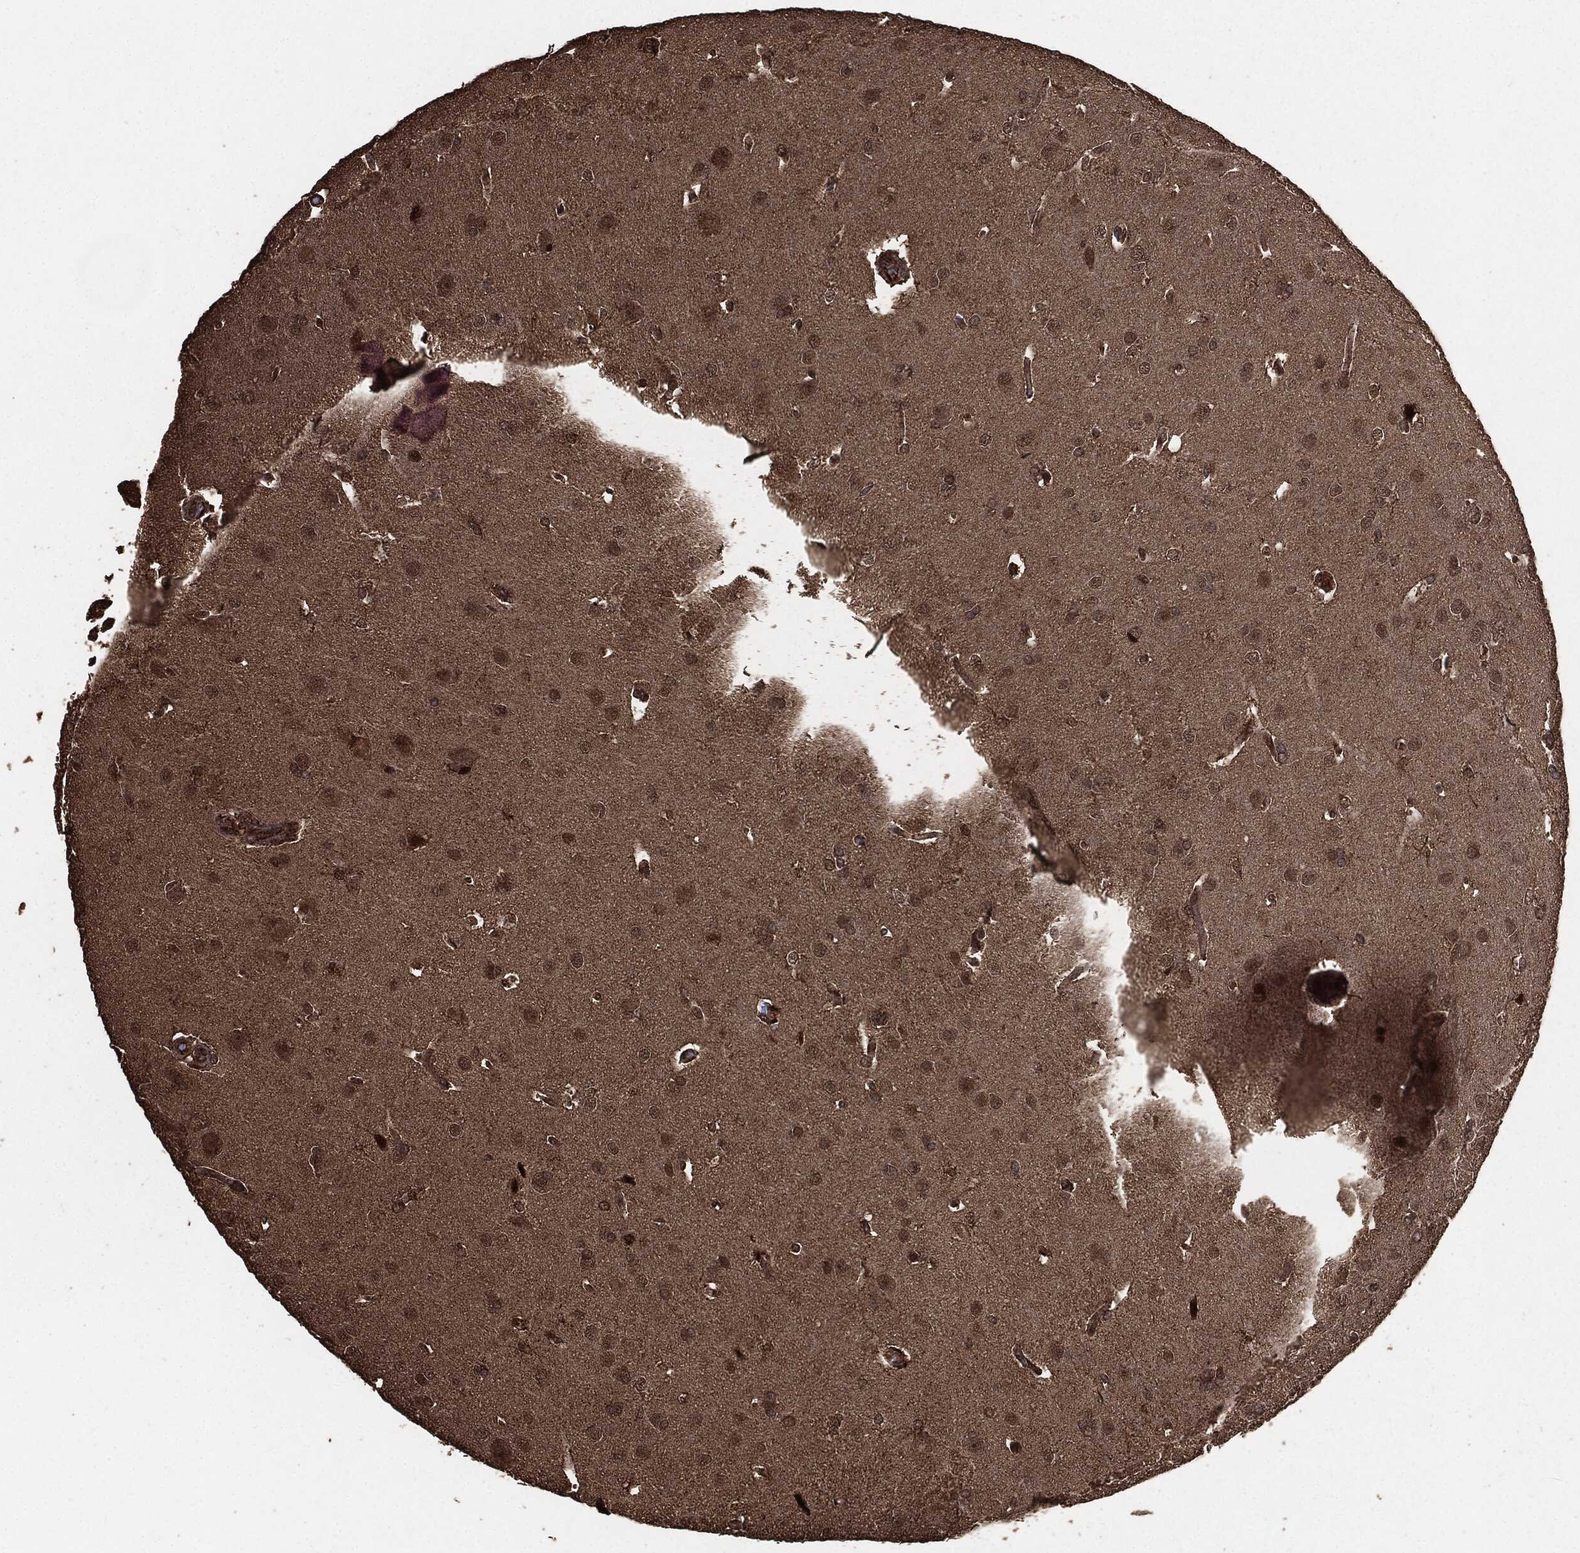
{"staining": {"intensity": "negative", "quantity": "none", "location": "none"}, "tissue": "glioma", "cell_type": "Tumor cells", "image_type": "cancer", "snomed": [{"axis": "morphology", "description": "Glioma, malignant, Low grade"}, {"axis": "topography", "description": "Brain"}], "caption": "Glioma was stained to show a protein in brown. There is no significant expression in tumor cells.", "gene": "EGFR", "patient": {"sex": "female", "age": 32}}